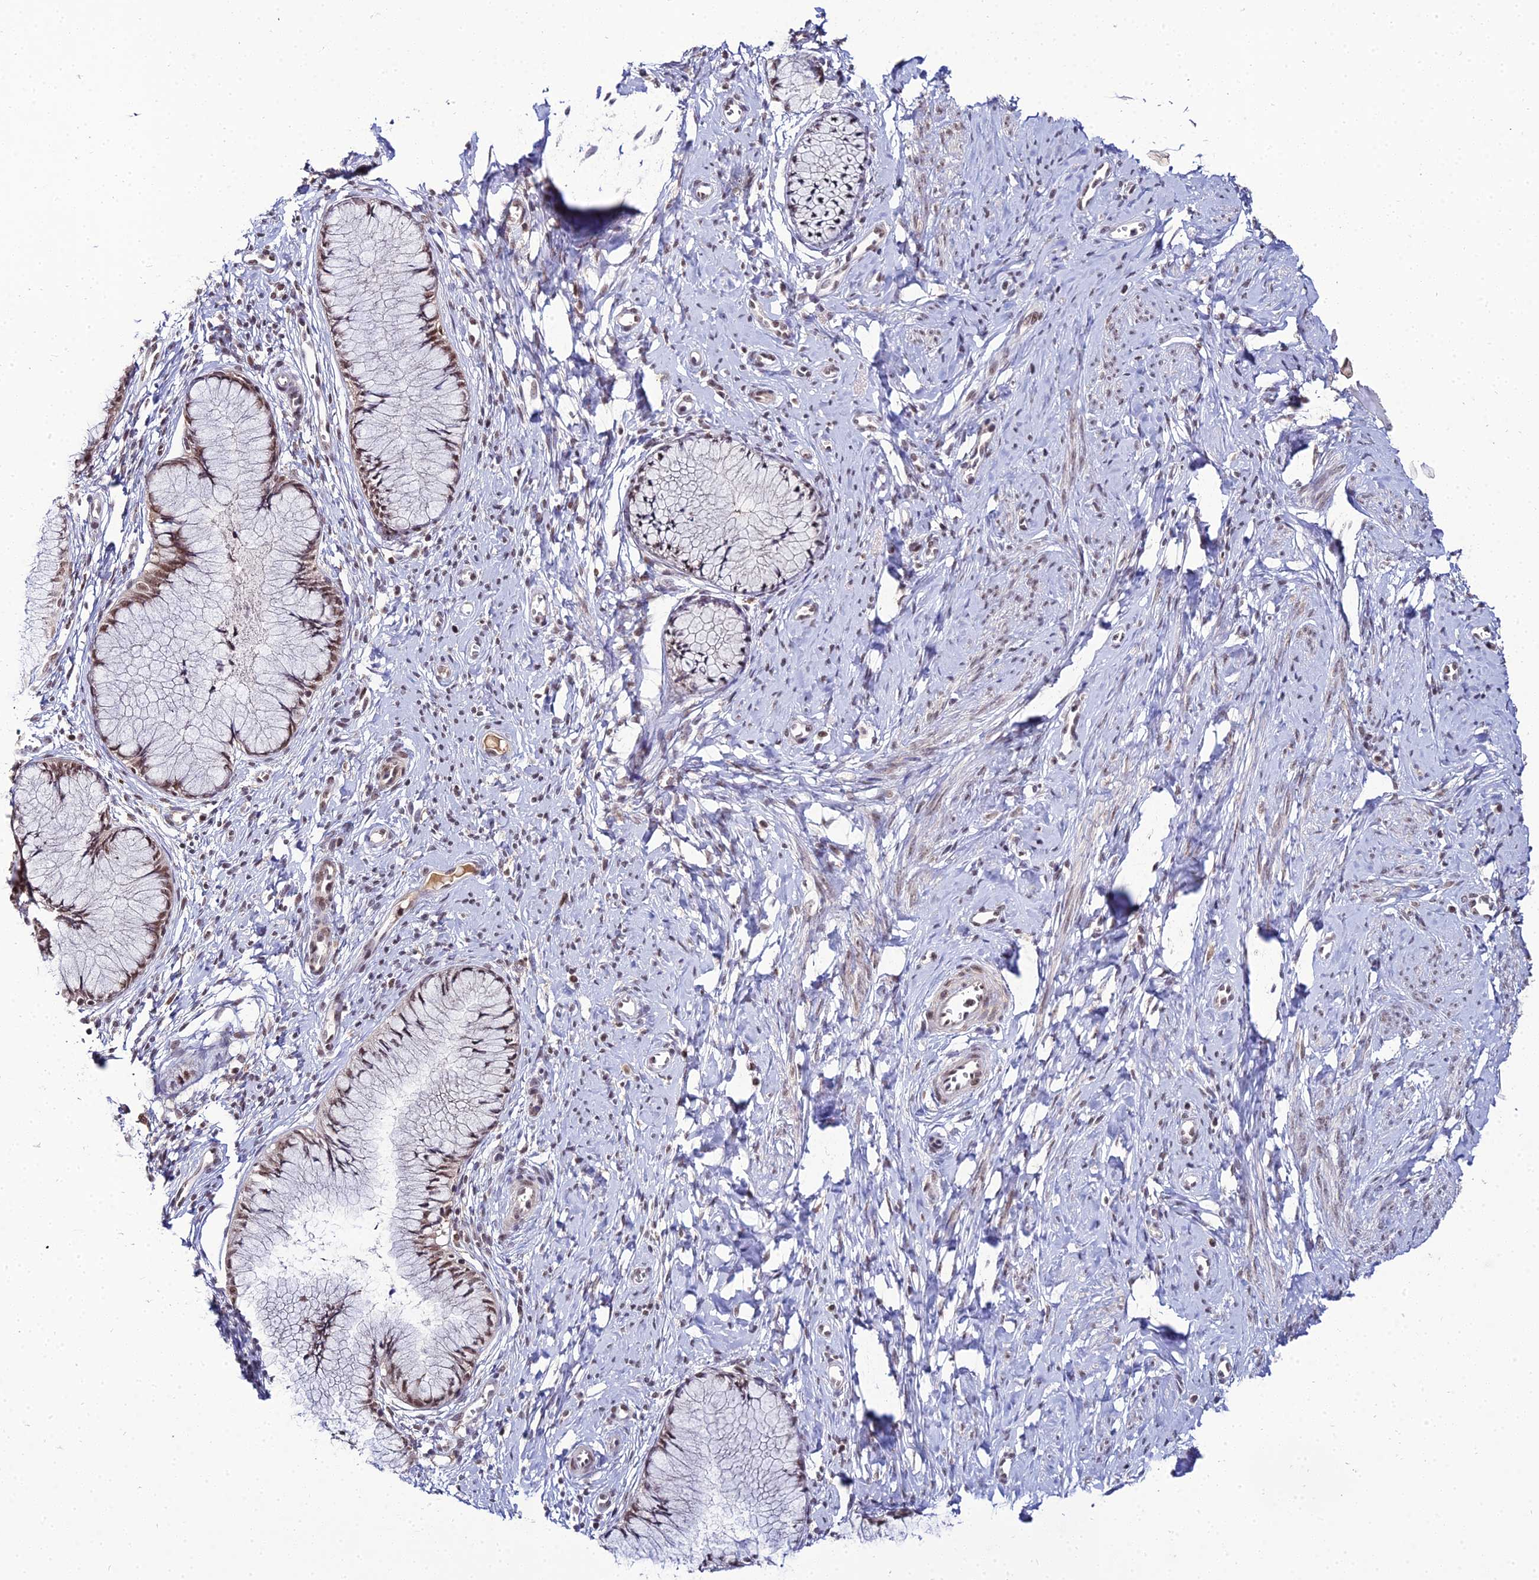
{"staining": {"intensity": "strong", "quantity": ">75%", "location": "nuclear"}, "tissue": "cervix", "cell_type": "Glandular cells", "image_type": "normal", "snomed": [{"axis": "morphology", "description": "Normal tissue, NOS"}, {"axis": "topography", "description": "Cervix"}], "caption": "Glandular cells demonstrate high levels of strong nuclear staining in about >75% of cells in unremarkable human cervix.", "gene": "EXOSC3", "patient": {"sex": "female", "age": 42}}